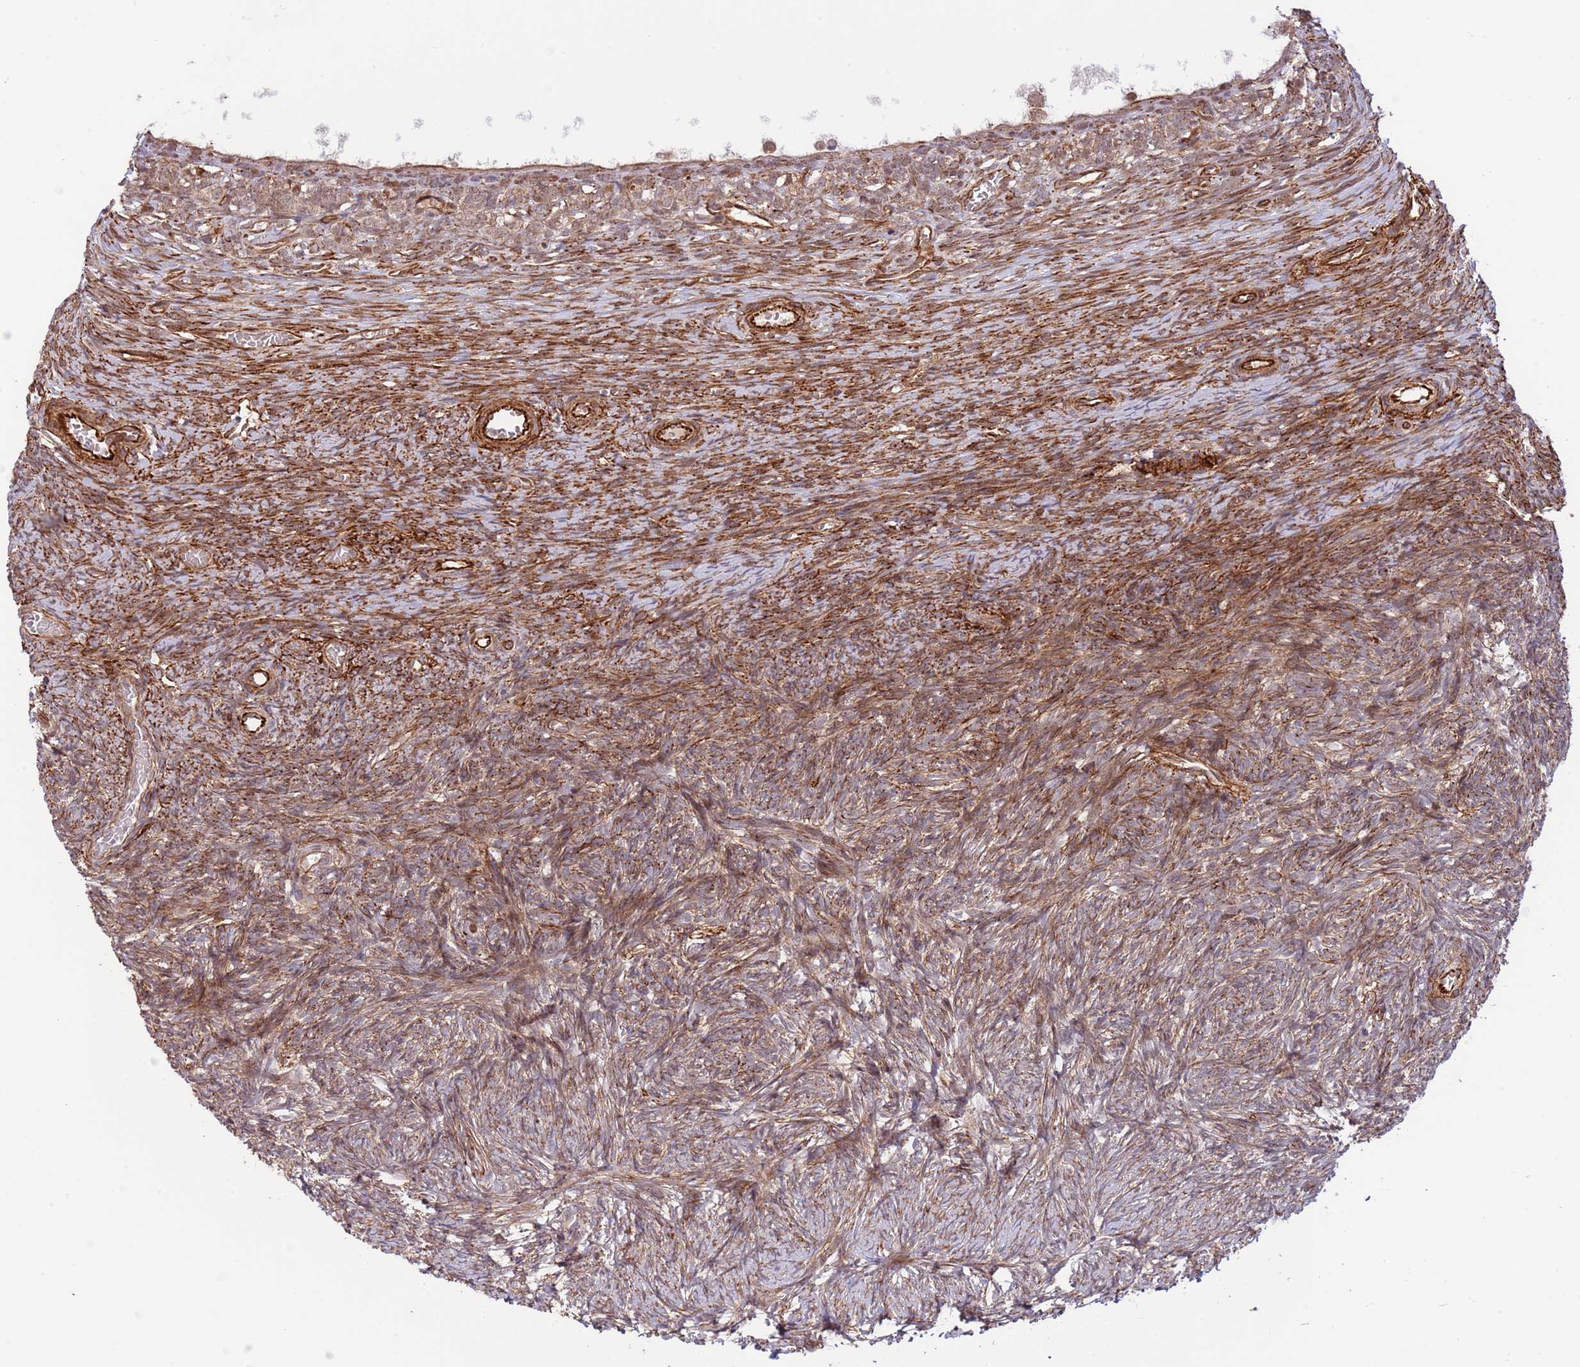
{"staining": {"intensity": "moderate", "quantity": ">75%", "location": "cytoplasmic/membranous"}, "tissue": "ovary", "cell_type": "Ovarian stroma cells", "image_type": "normal", "snomed": [{"axis": "morphology", "description": "Normal tissue, NOS"}, {"axis": "topography", "description": "Ovary"}], "caption": "Ovarian stroma cells display medium levels of moderate cytoplasmic/membranous staining in approximately >75% of cells in benign ovary. The staining was performed using DAB, with brown indicating positive protein expression. Nuclei are stained blue with hematoxylin.", "gene": "NEK3", "patient": {"sex": "female", "age": 39}}